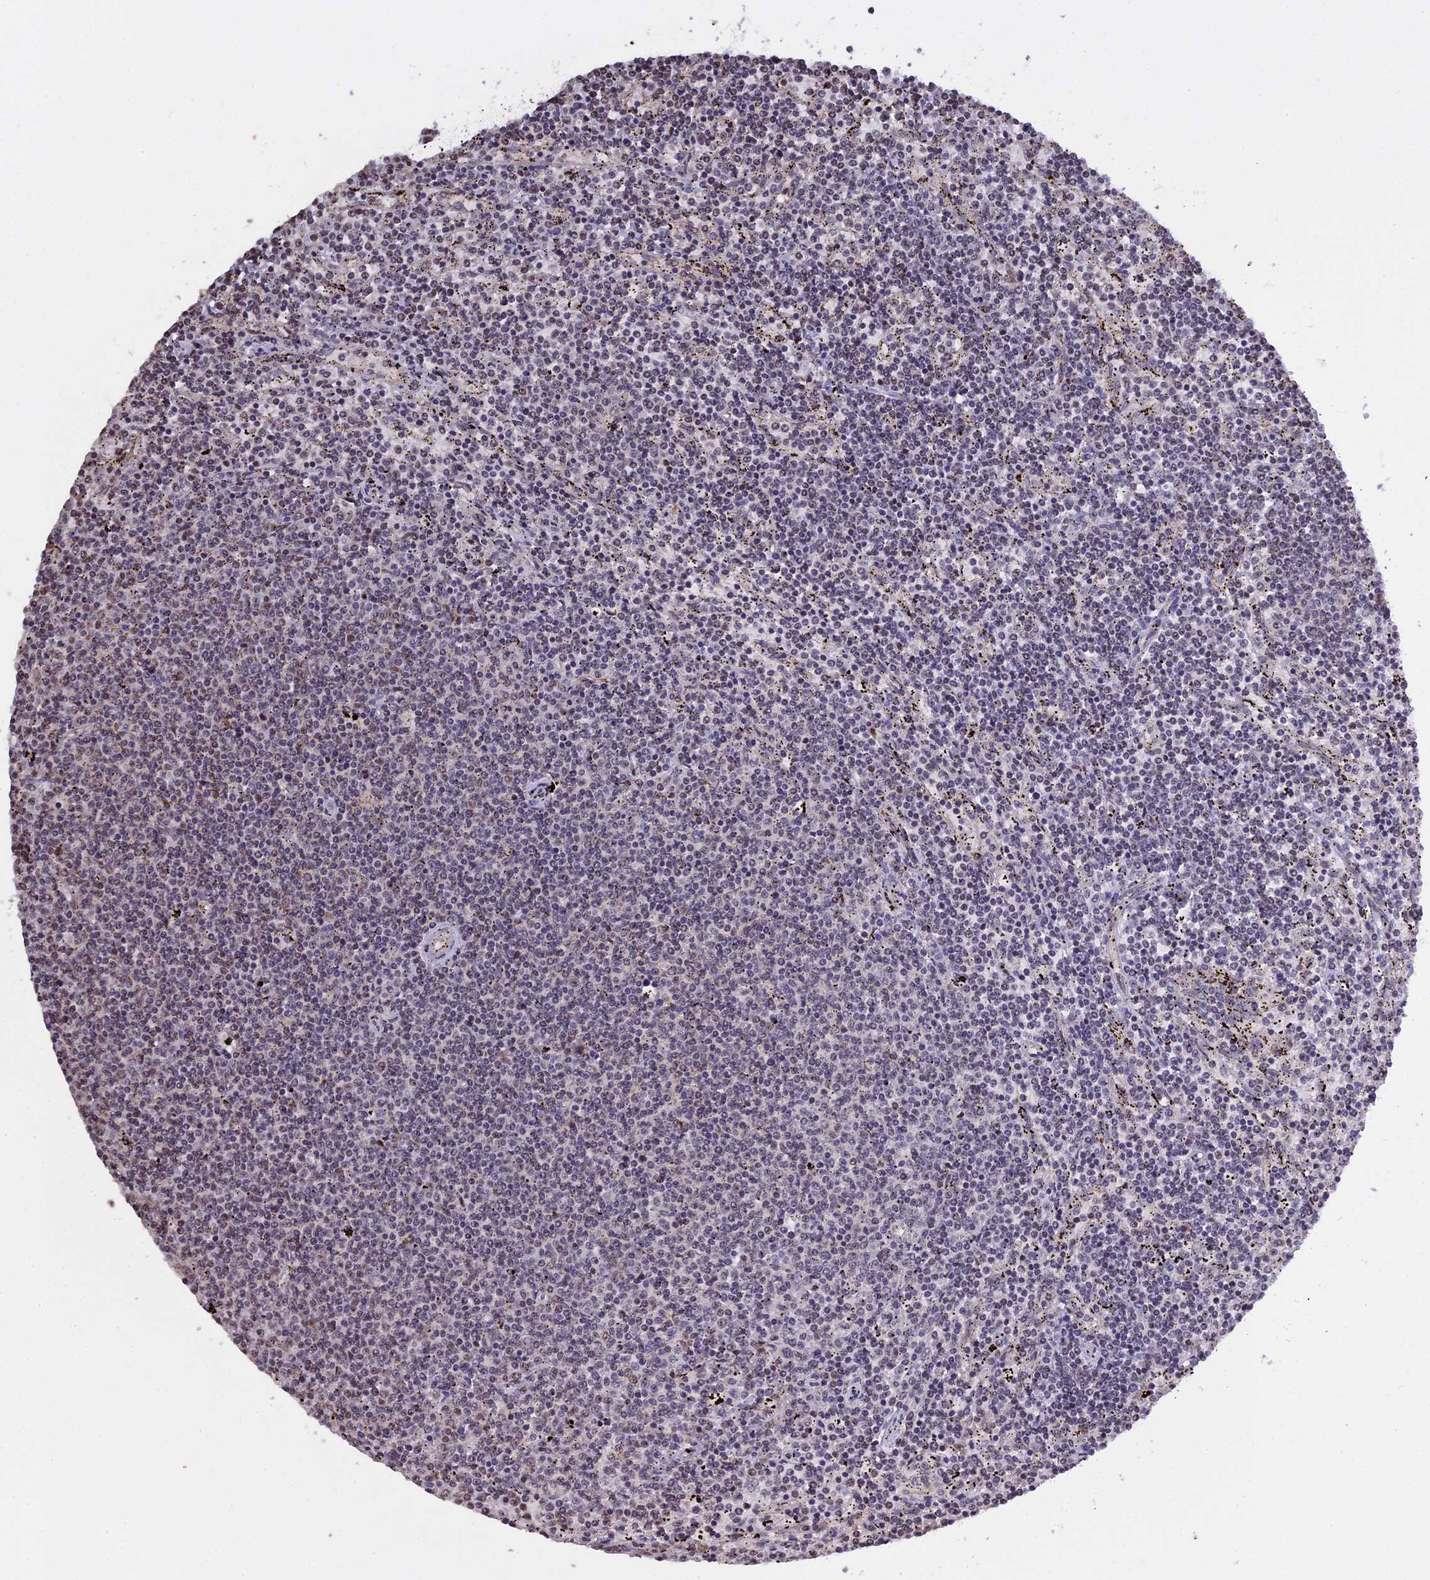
{"staining": {"intensity": "weak", "quantity": "<25%", "location": "nuclear"}, "tissue": "lymphoma", "cell_type": "Tumor cells", "image_type": "cancer", "snomed": [{"axis": "morphology", "description": "Malignant lymphoma, non-Hodgkin's type, Low grade"}, {"axis": "topography", "description": "Spleen"}], "caption": "Malignant lymphoma, non-Hodgkin's type (low-grade) was stained to show a protein in brown. There is no significant expression in tumor cells.", "gene": "MGA", "patient": {"sex": "female", "age": 50}}